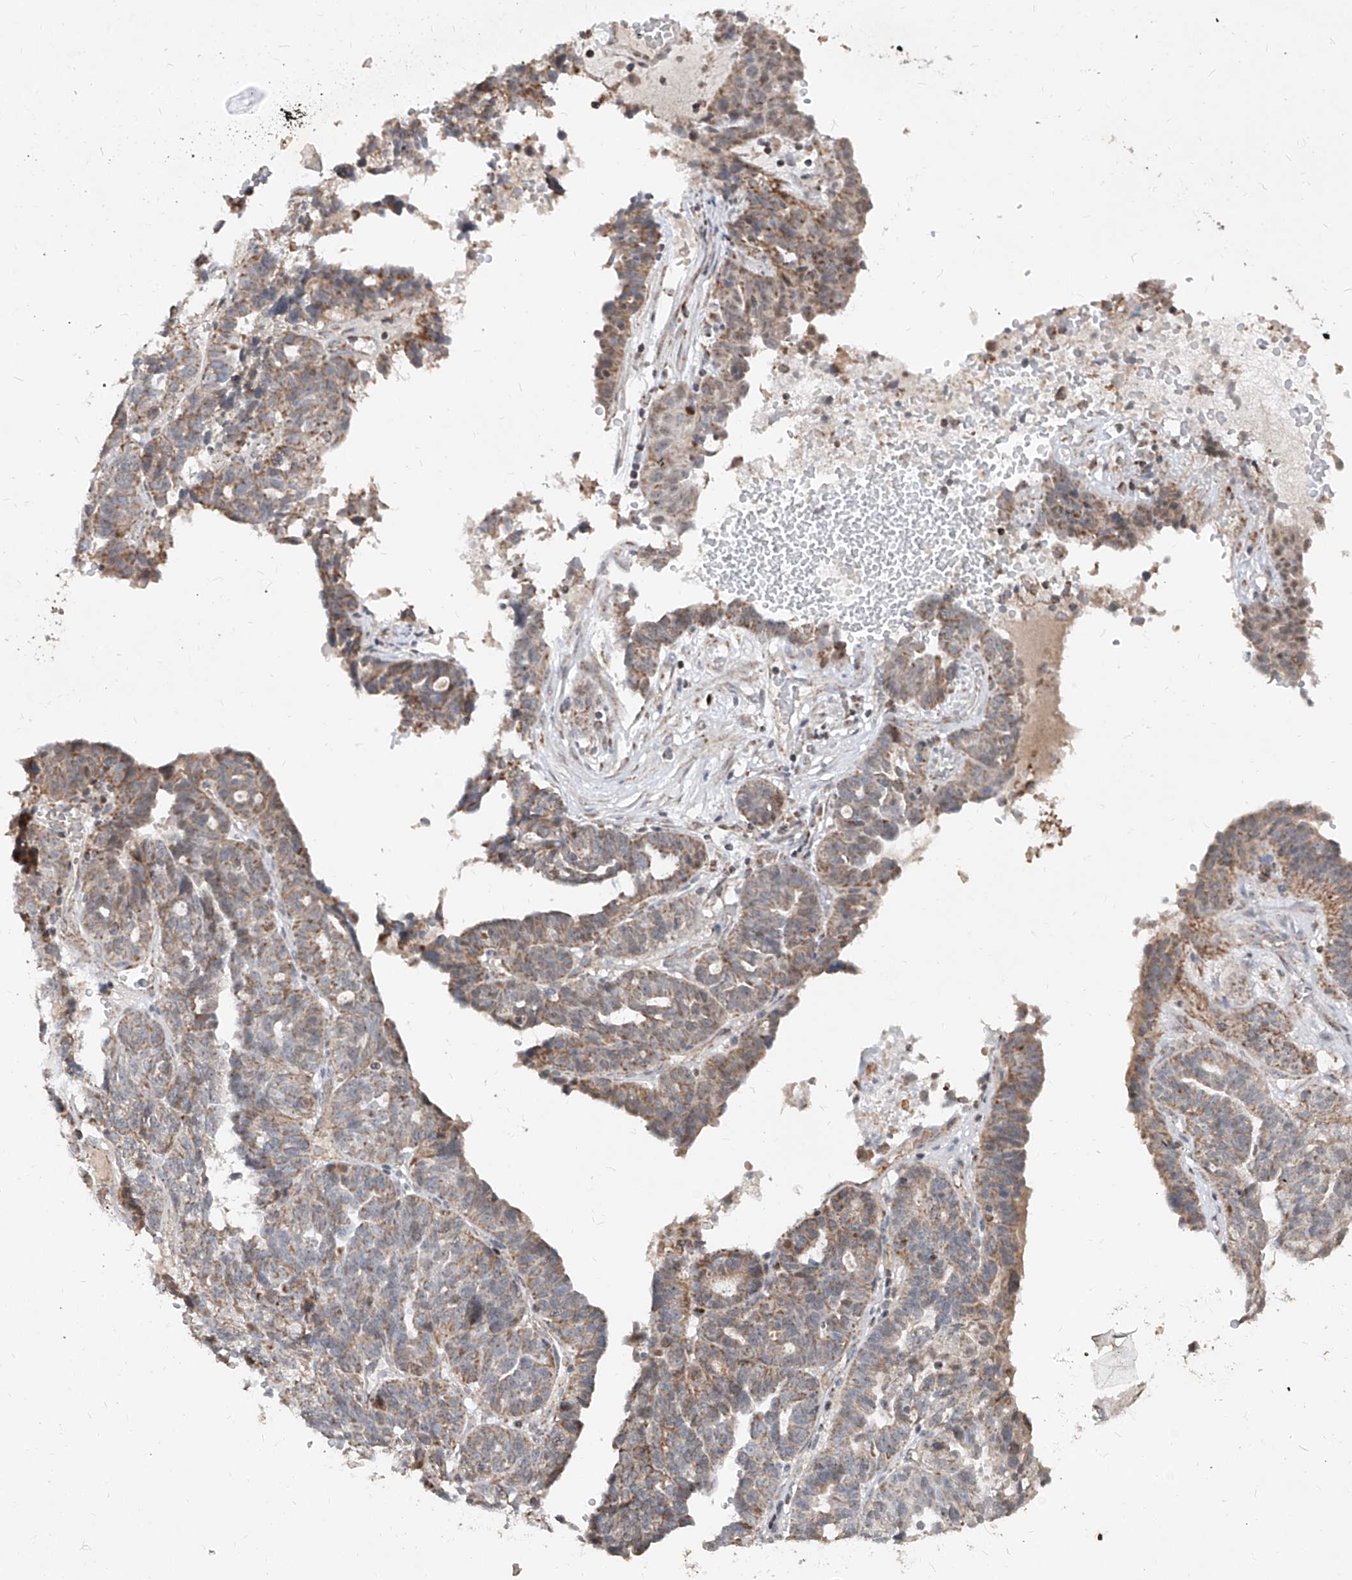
{"staining": {"intensity": "weak", "quantity": "25%-75%", "location": "cytoplasmic/membranous"}, "tissue": "ovarian cancer", "cell_type": "Tumor cells", "image_type": "cancer", "snomed": [{"axis": "morphology", "description": "Cystadenocarcinoma, serous, NOS"}, {"axis": "topography", "description": "Ovary"}], "caption": "Immunohistochemical staining of human ovarian serous cystadenocarcinoma displays low levels of weak cytoplasmic/membranous protein staining in about 25%-75% of tumor cells.", "gene": "NDUFB3", "patient": {"sex": "female", "age": 59}}